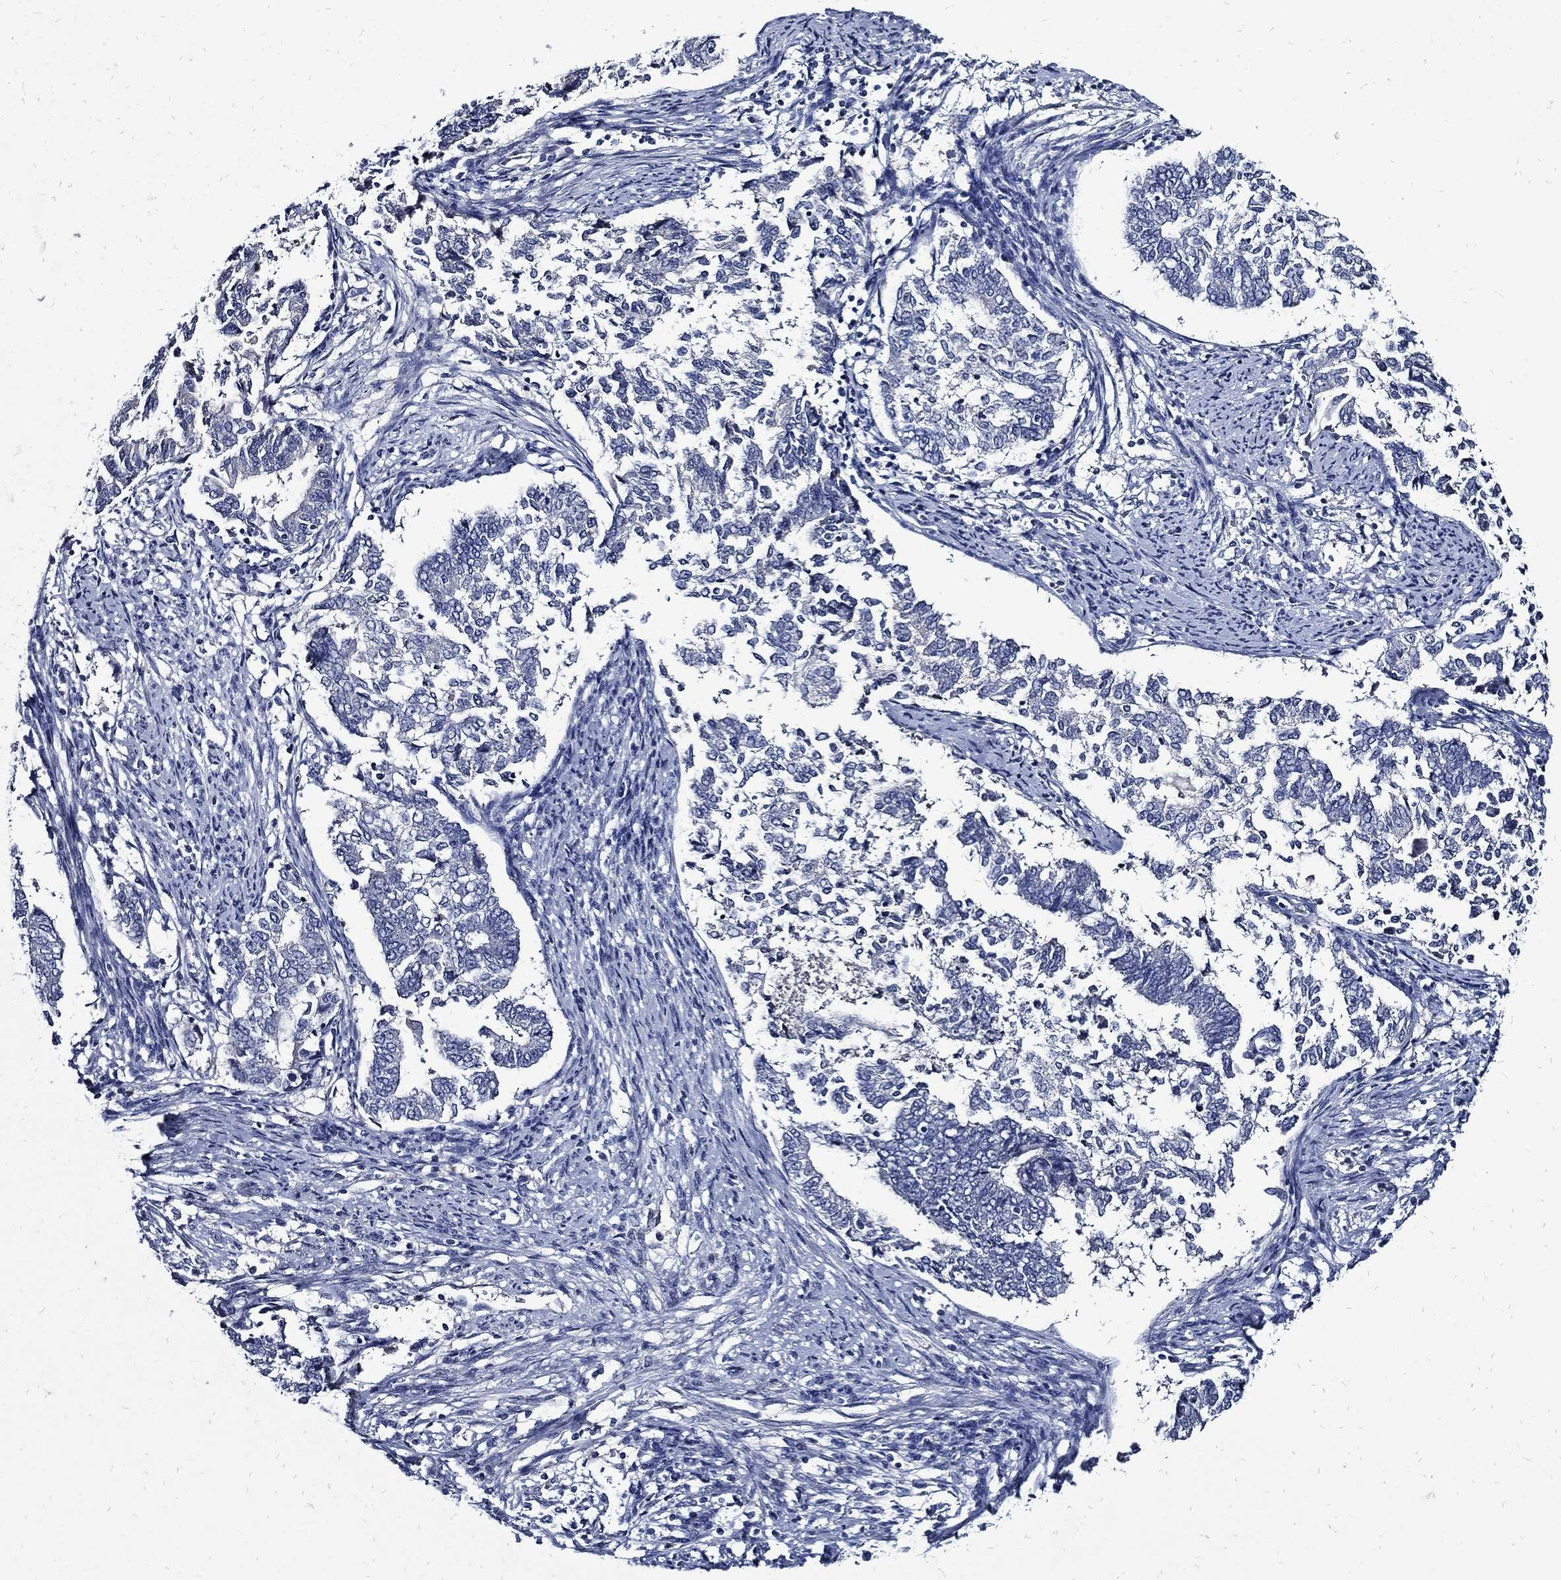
{"staining": {"intensity": "negative", "quantity": "none", "location": "none"}, "tissue": "endometrial cancer", "cell_type": "Tumor cells", "image_type": "cancer", "snomed": [{"axis": "morphology", "description": "Adenocarcinoma, NOS"}, {"axis": "topography", "description": "Endometrium"}], "caption": "An IHC histopathology image of endometrial adenocarcinoma is shown. There is no staining in tumor cells of endometrial adenocarcinoma.", "gene": "CPE", "patient": {"sex": "female", "age": 65}}